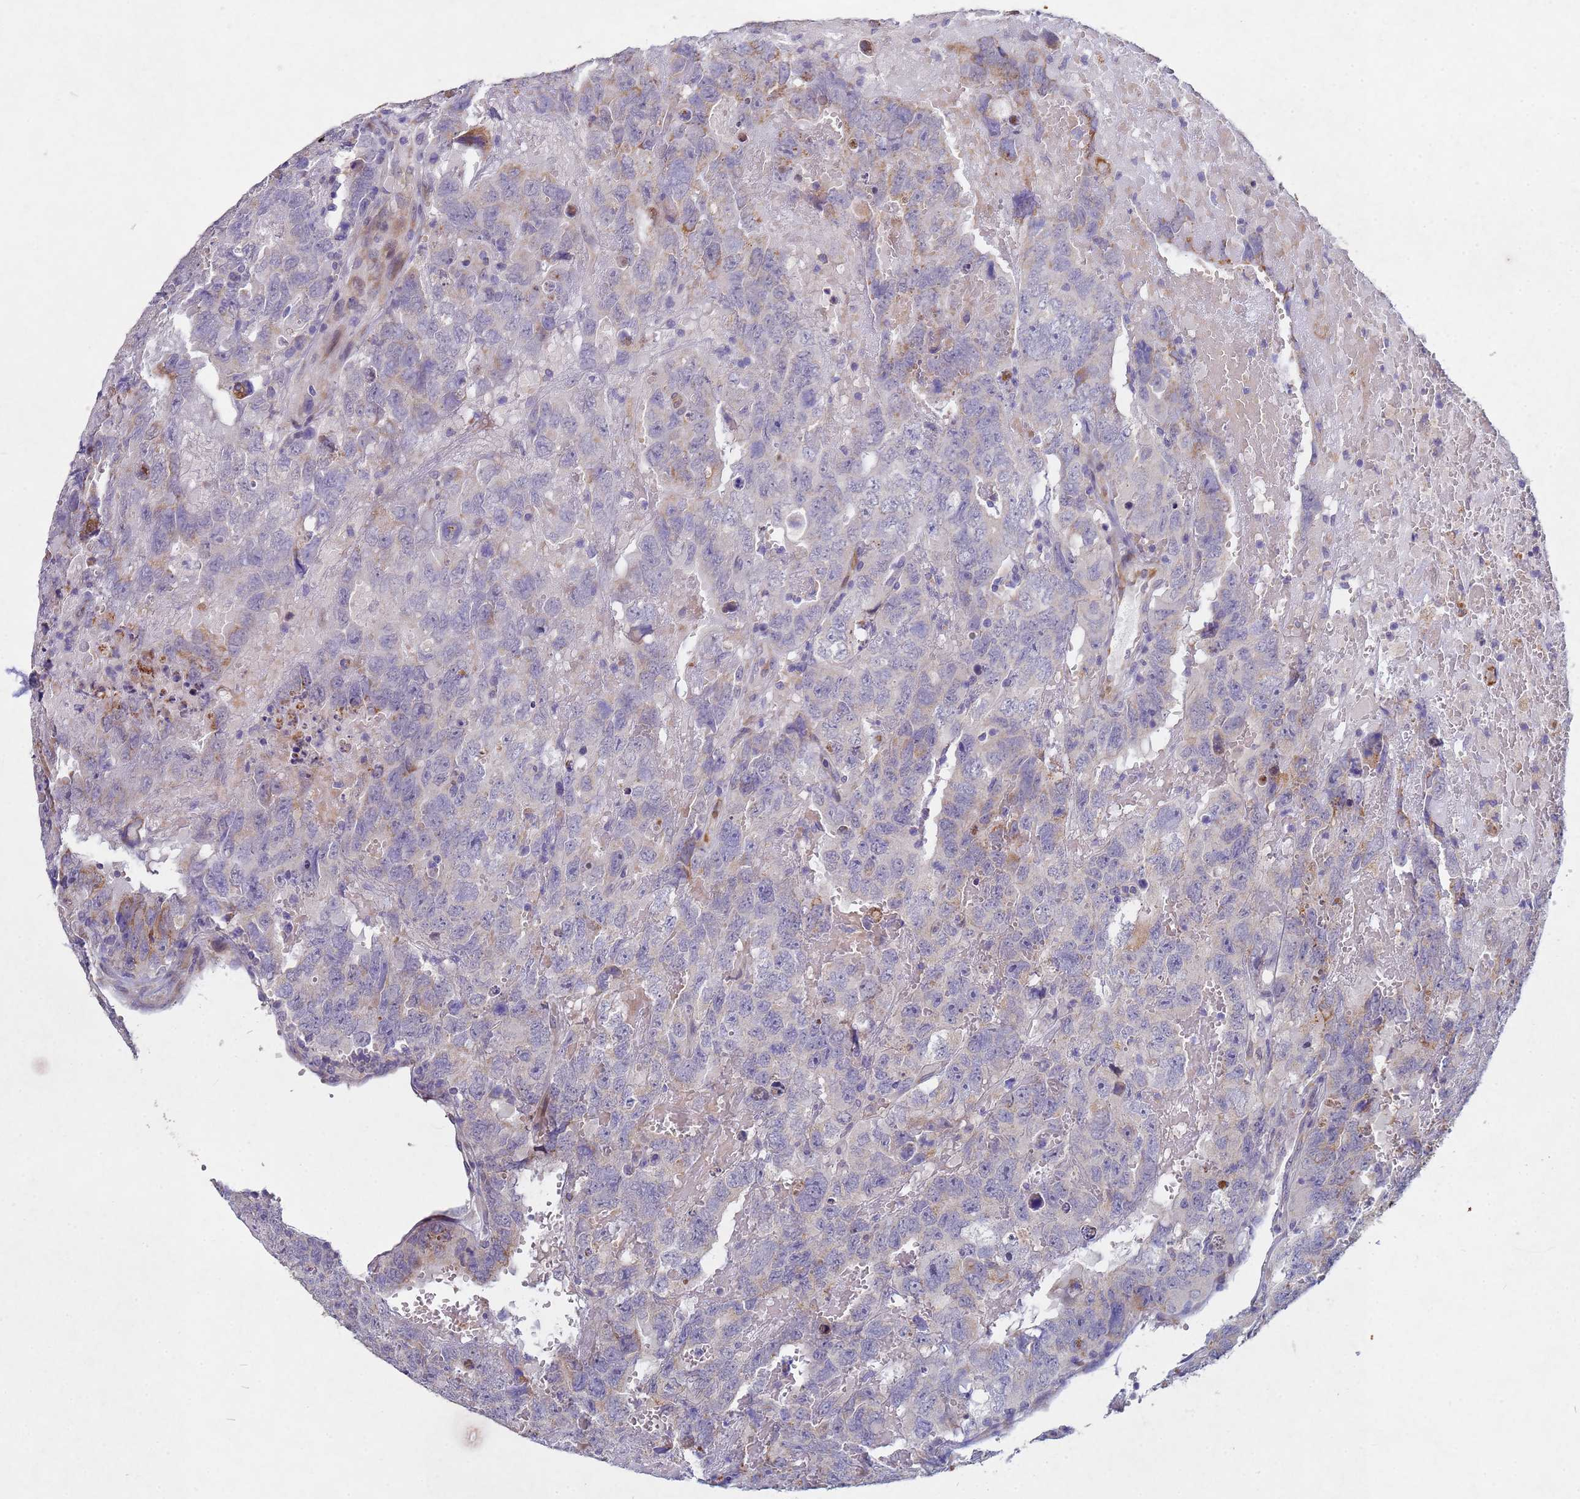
{"staining": {"intensity": "moderate", "quantity": "<25%", "location": "cytoplasmic/membranous"}, "tissue": "testis cancer", "cell_type": "Tumor cells", "image_type": "cancer", "snomed": [{"axis": "morphology", "description": "Carcinoma, Embryonal, NOS"}, {"axis": "topography", "description": "Testis"}], "caption": "A low amount of moderate cytoplasmic/membranous positivity is identified in approximately <25% of tumor cells in testis cancer (embryonal carcinoma) tissue.", "gene": "TNPO2", "patient": {"sex": "male", "age": 45}}